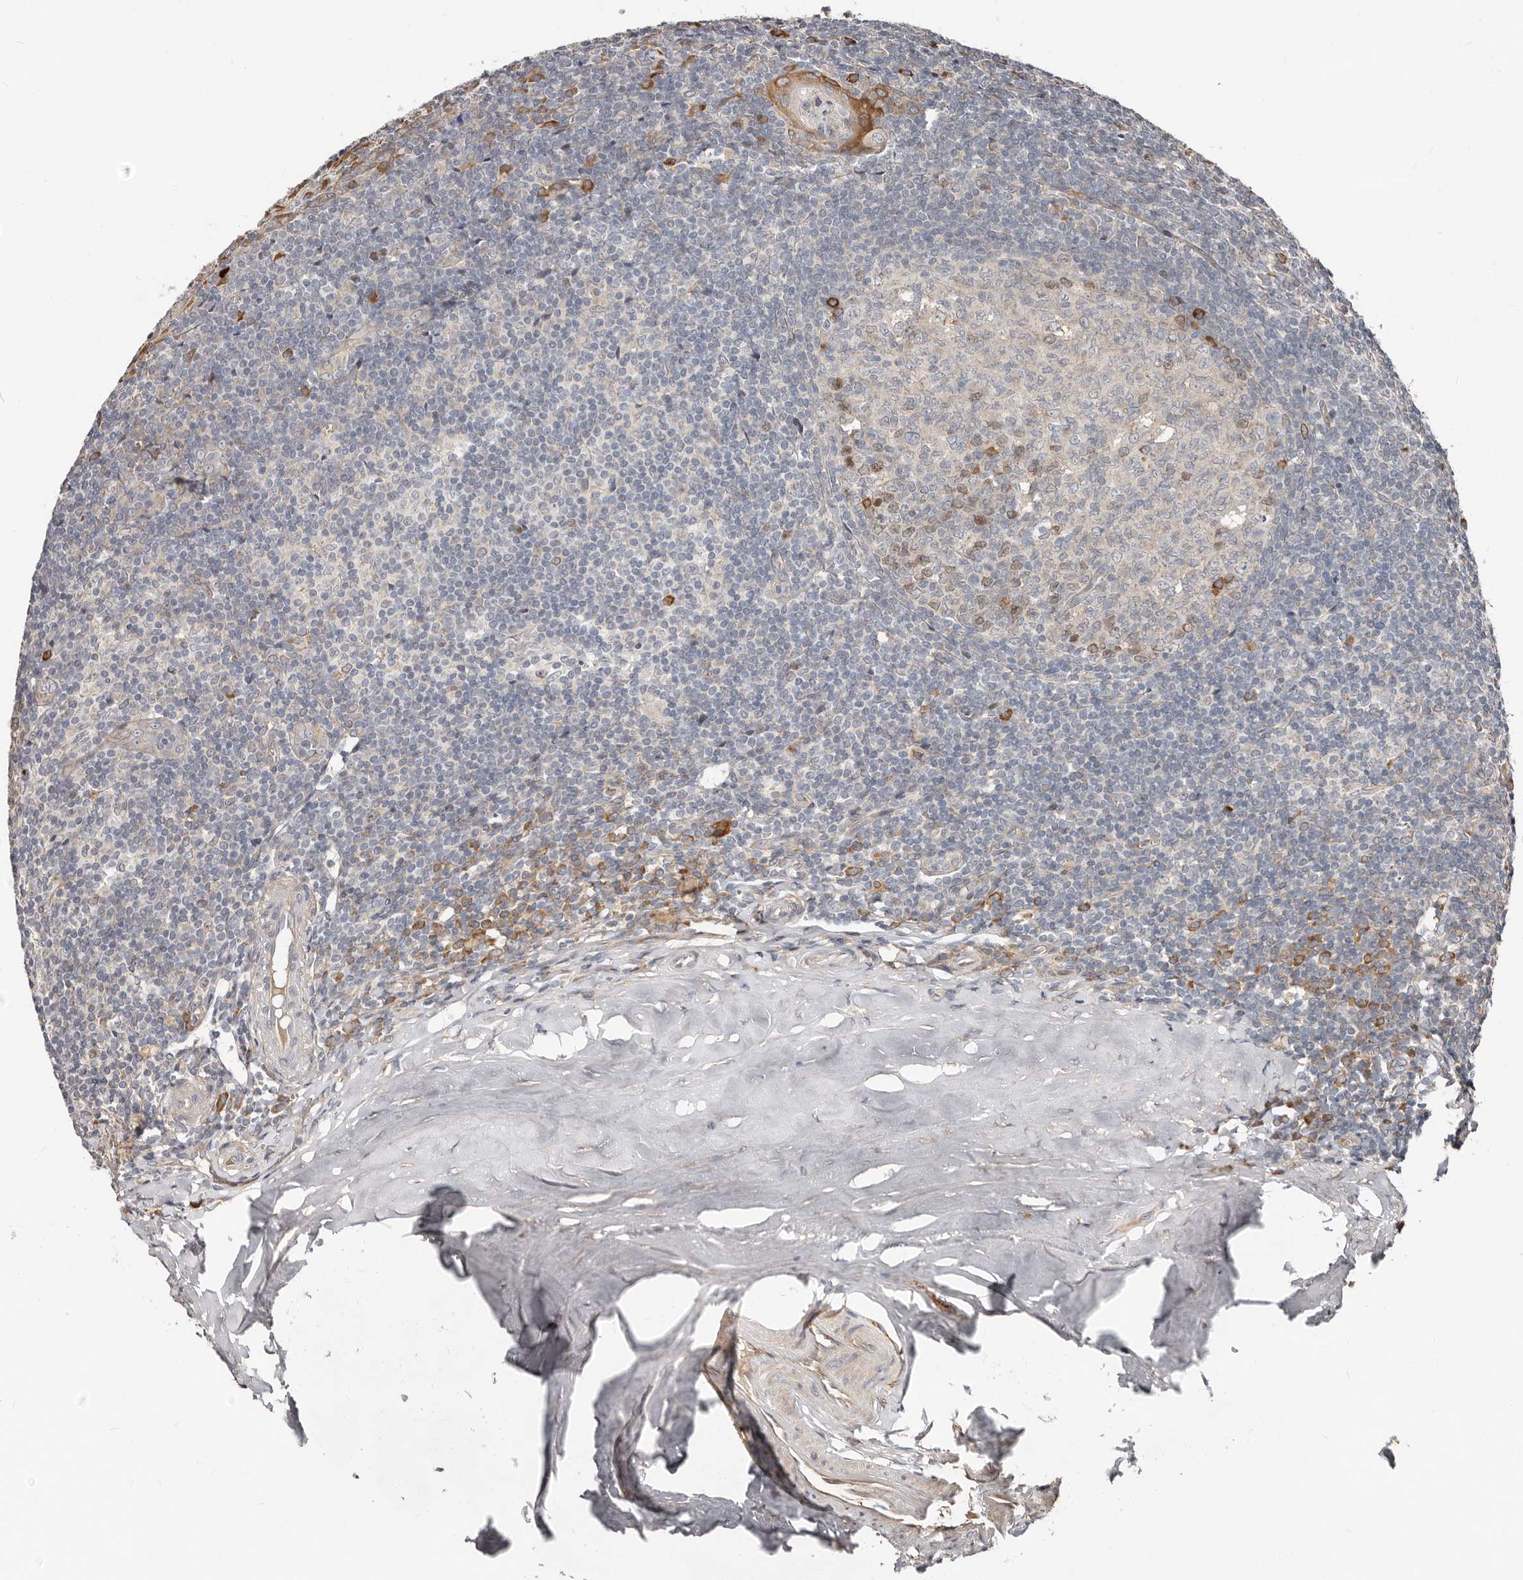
{"staining": {"intensity": "moderate", "quantity": "<25%", "location": "cytoplasmic/membranous,nuclear"}, "tissue": "tonsil", "cell_type": "Germinal center cells", "image_type": "normal", "snomed": [{"axis": "morphology", "description": "Normal tissue, NOS"}, {"axis": "topography", "description": "Tonsil"}], "caption": "IHC image of unremarkable tonsil stained for a protein (brown), which displays low levels of moderate cytoplasmic/membranous,nuclear expression in about <25% of germinal center cells.", "gene": "SMYD4", "patient": {"sex": "male", "age": 37}}